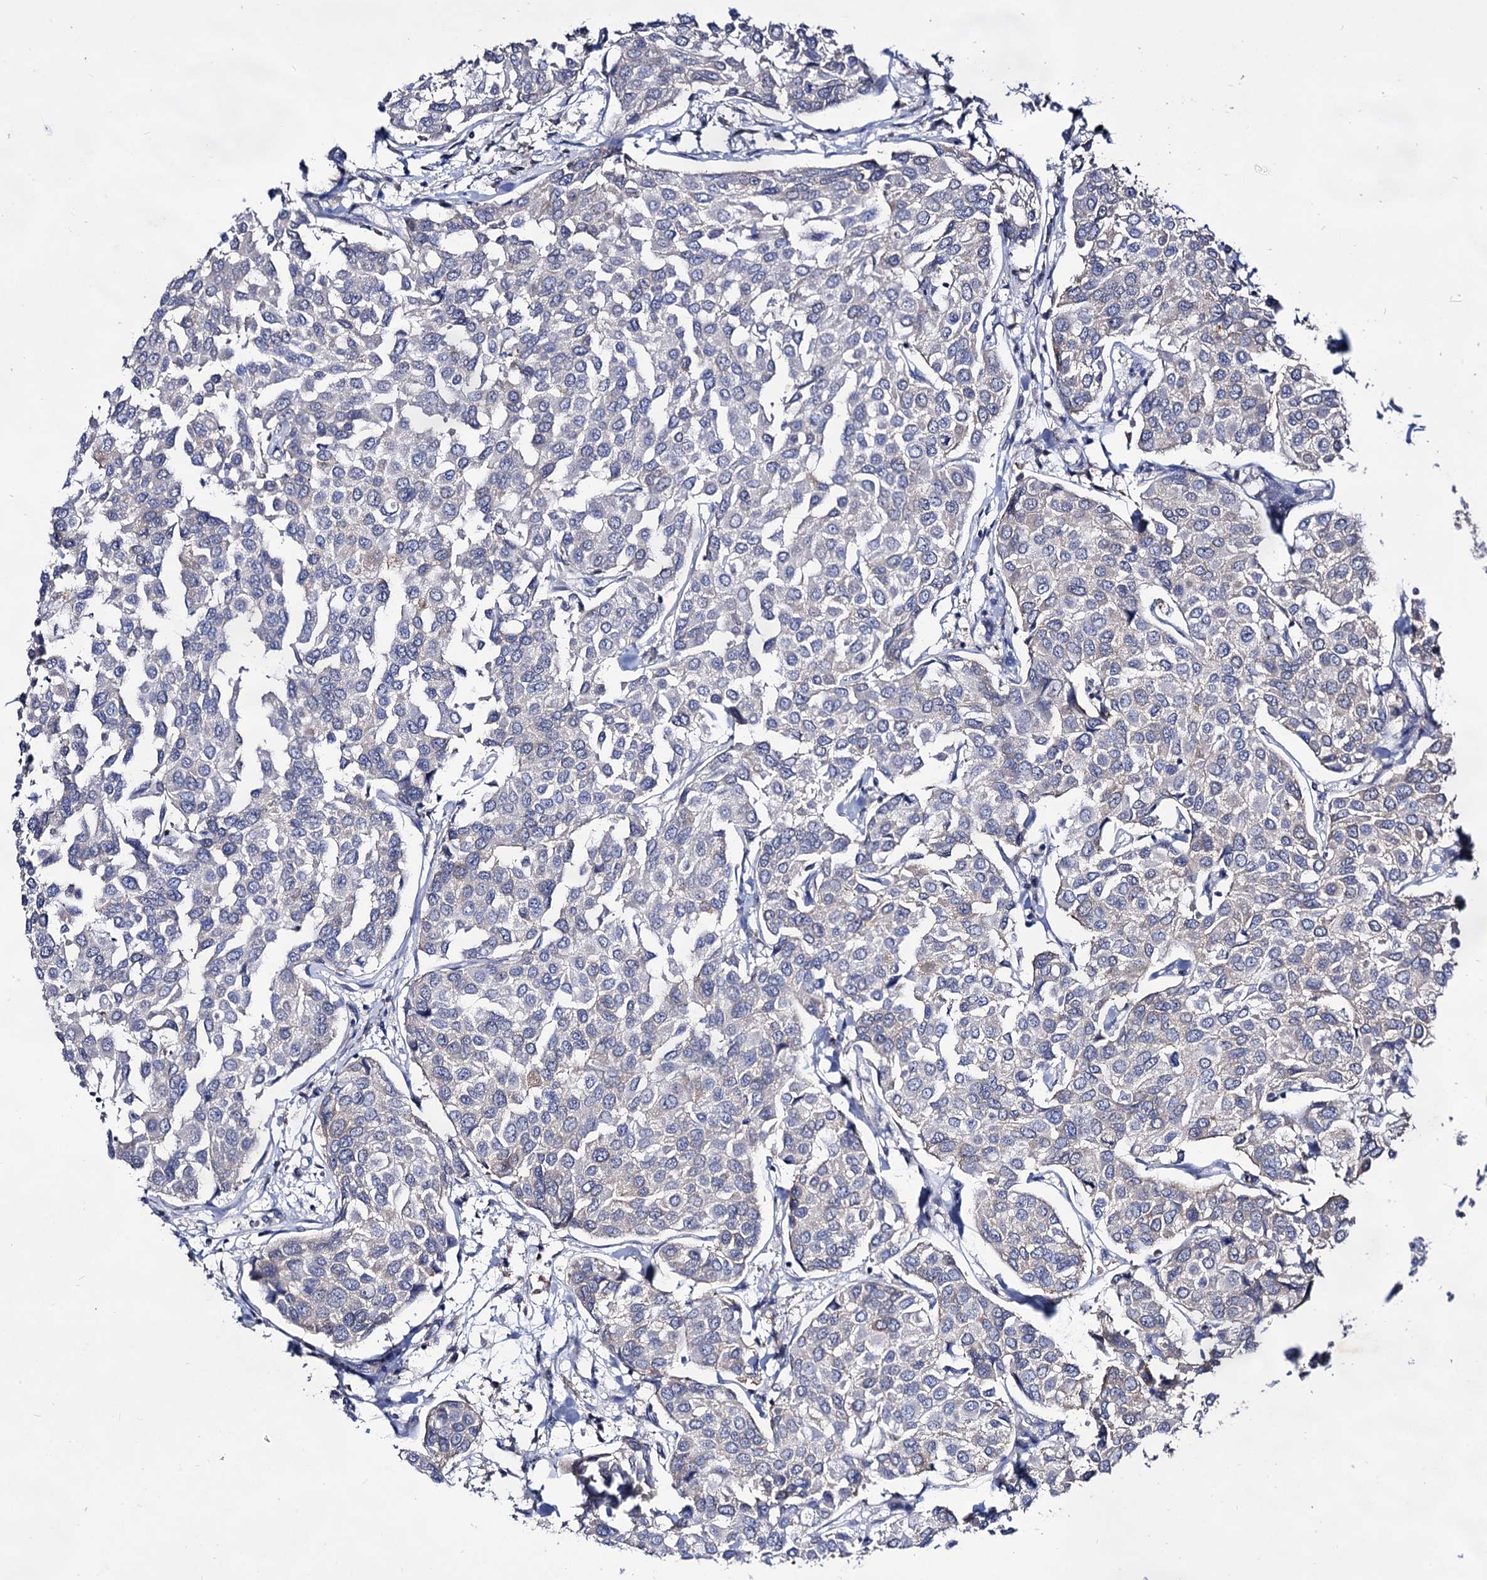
{"staining": {"intensity": "negative", "quantity": "none", "location": "none"}, "tissue": "breast cancer", "cell_type": "Tumor cells", "image_type": "cancer", "snomed": [{"axis": "morphology", "description": "Duct carcinoma"}, {"axis": "topography", "description": "Breast"}], "caption": "This is an IHC image of breast cancer (invasive ductal carcinoma). There is no staining in tumor cells.", "gene": "ARFIP2", "patient": {"sex": "female", "age": 55}}